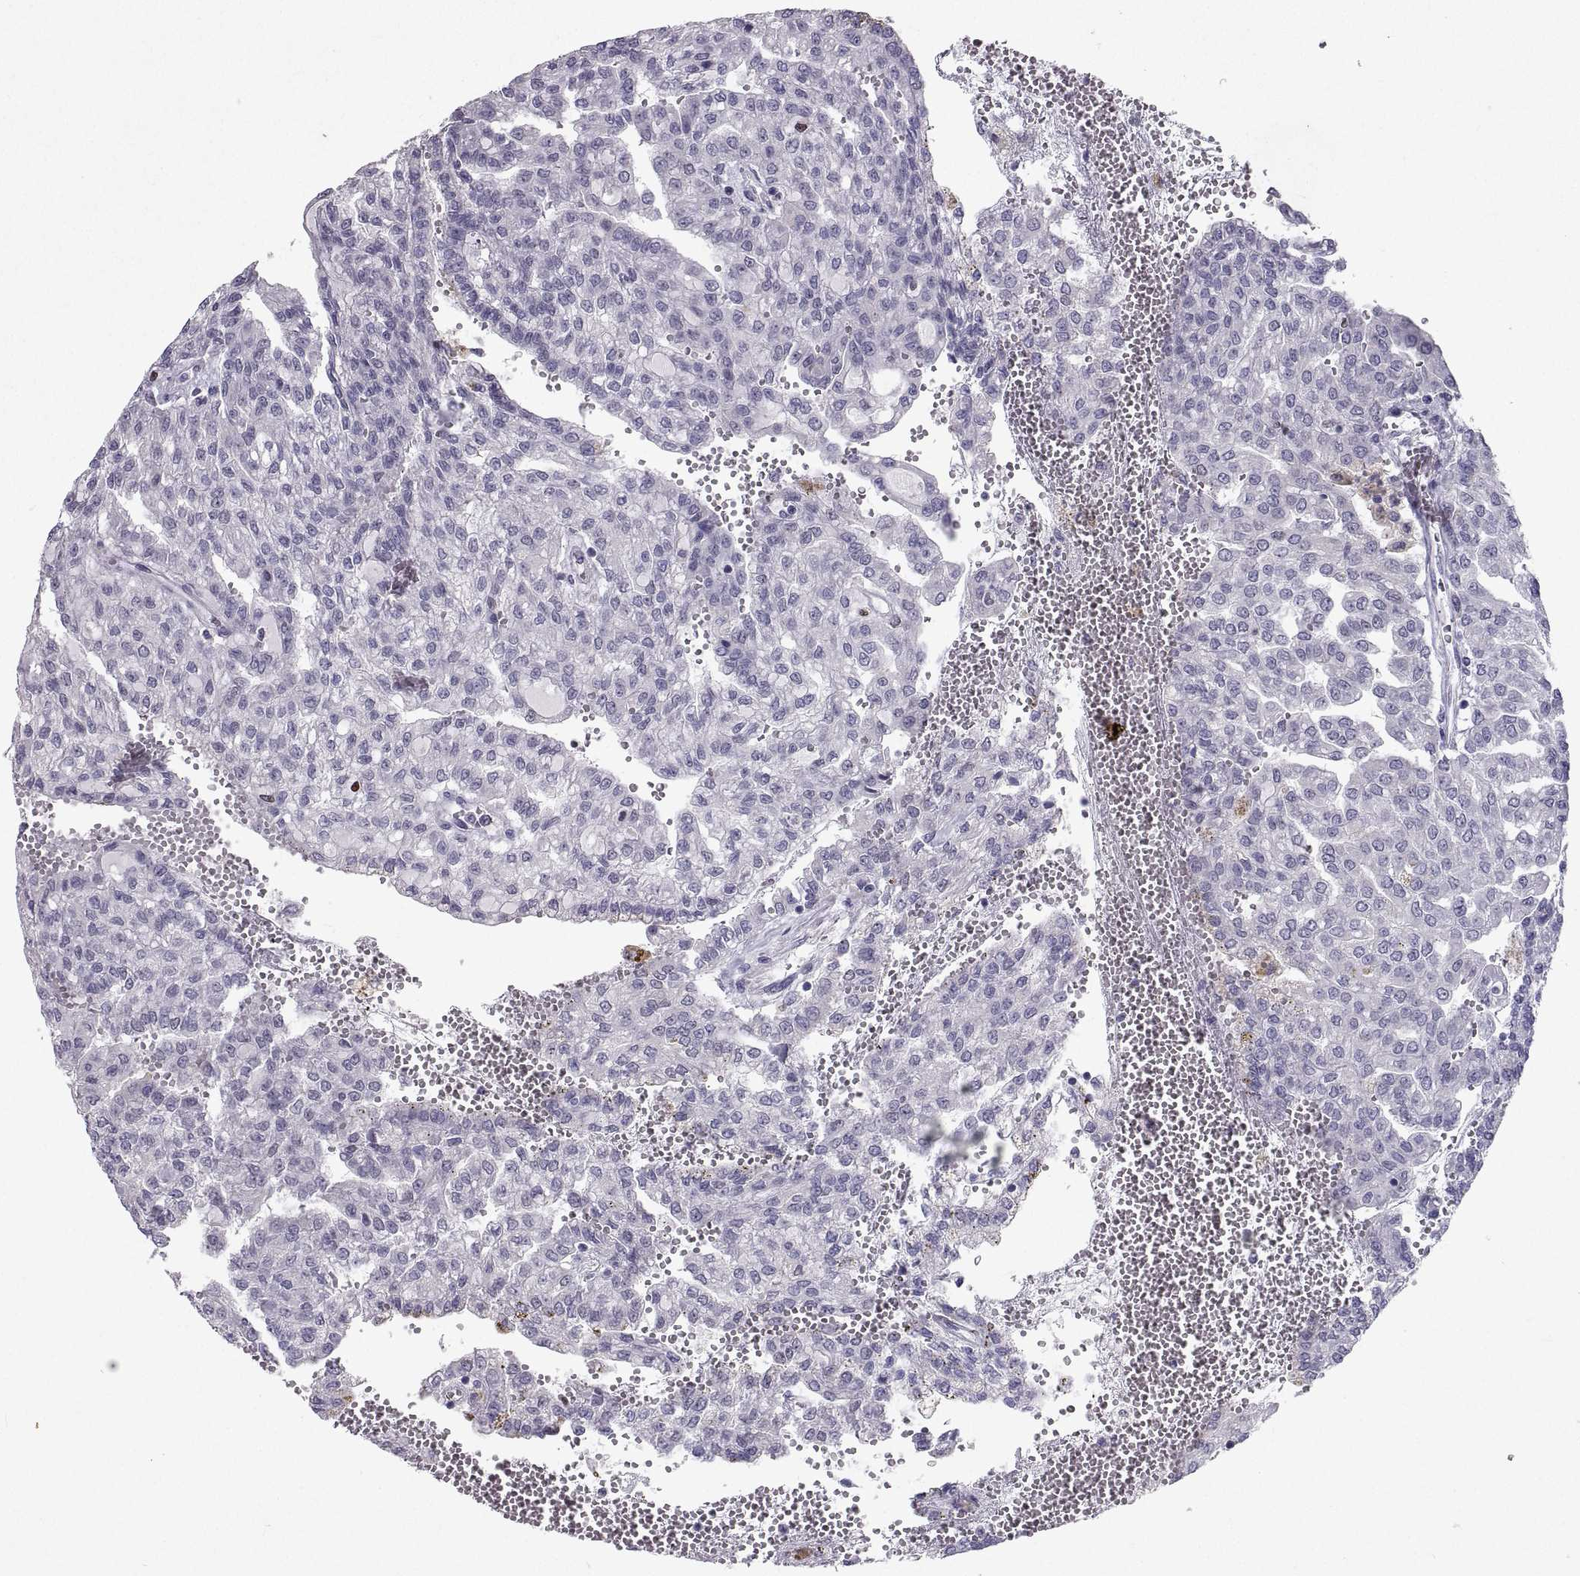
{"staining": {"intensity": "negative", "quantity": "none", "location": "none"}, "tissue": "renal cancer", "cell_type": "Tumor cells", "image_type": "cancer", "snomed": [{"axis": "morphology", "description": "Adenocarcinoma, NOS"}, {"axis": "topography", "description": "Kidney"}], "caption": "Immunohistochemical staining of human renal cancer (adenocarcinoma) demonstrates no significant positivity in tumor cells.", "gene": "SOX21", "patient": {"sex": "male", "age": 63}}